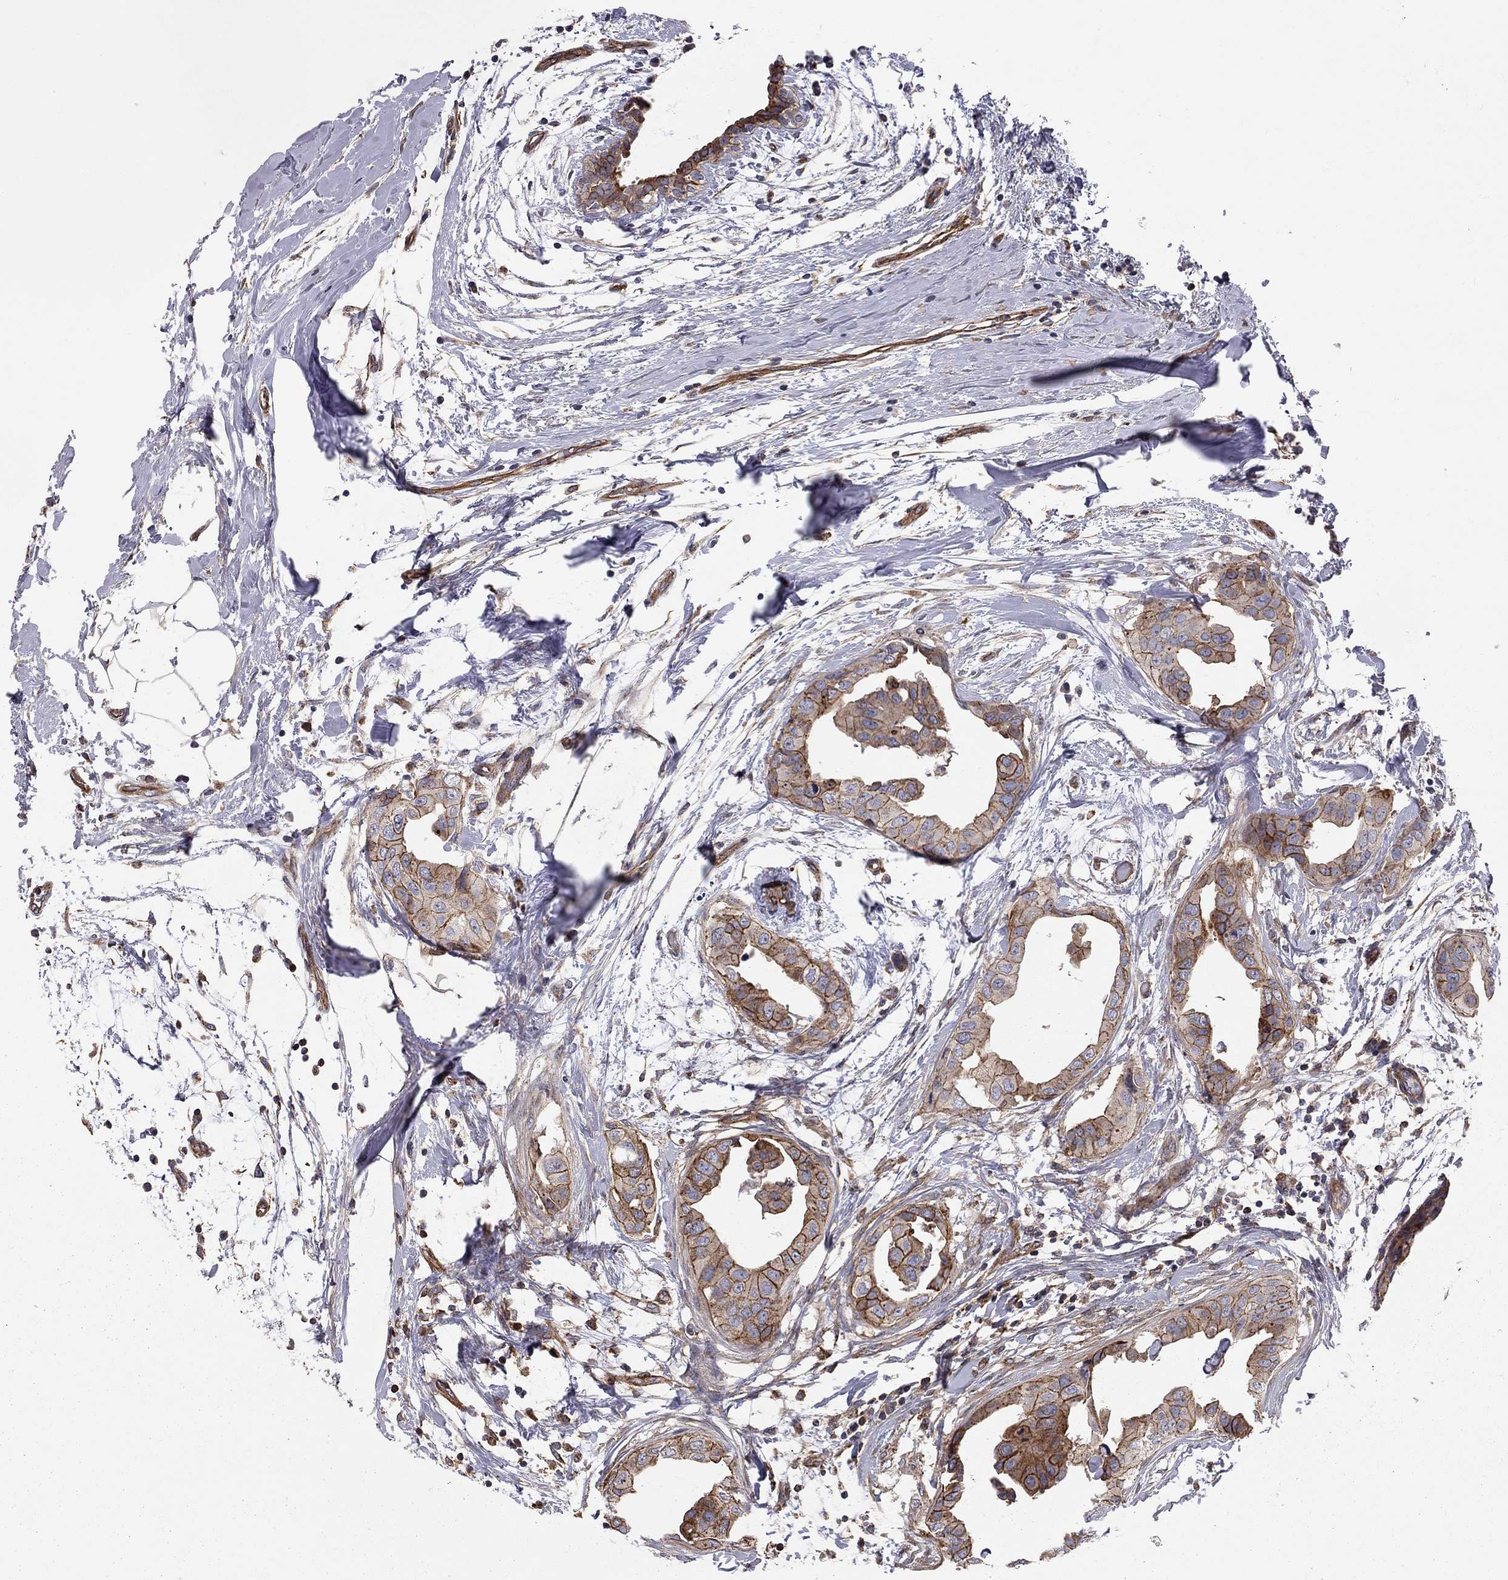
{"staining": {"intensity": "strong", "quantity": "25%-75%", "location": "cytoplasmic/membranous"}, "tissue": "breast cancer", "cell_type": "Tumor cells", "image_type": "cancer", "snomed": [{"axis": "morphology", "description": "Normal tissue, NOS"}, {"axis": "morphology", "description": "Duct carcinoma"}, {"axis": "topography", "description": "Breast"}], "caption": "The histopathology image demonstrates a brown stain indicating the presence of a protein in the cytoplasmic/membranous of tumor cells in breast cancer.", "gene": "RASEF", "patient": {"sex": "female", "age": 40}}